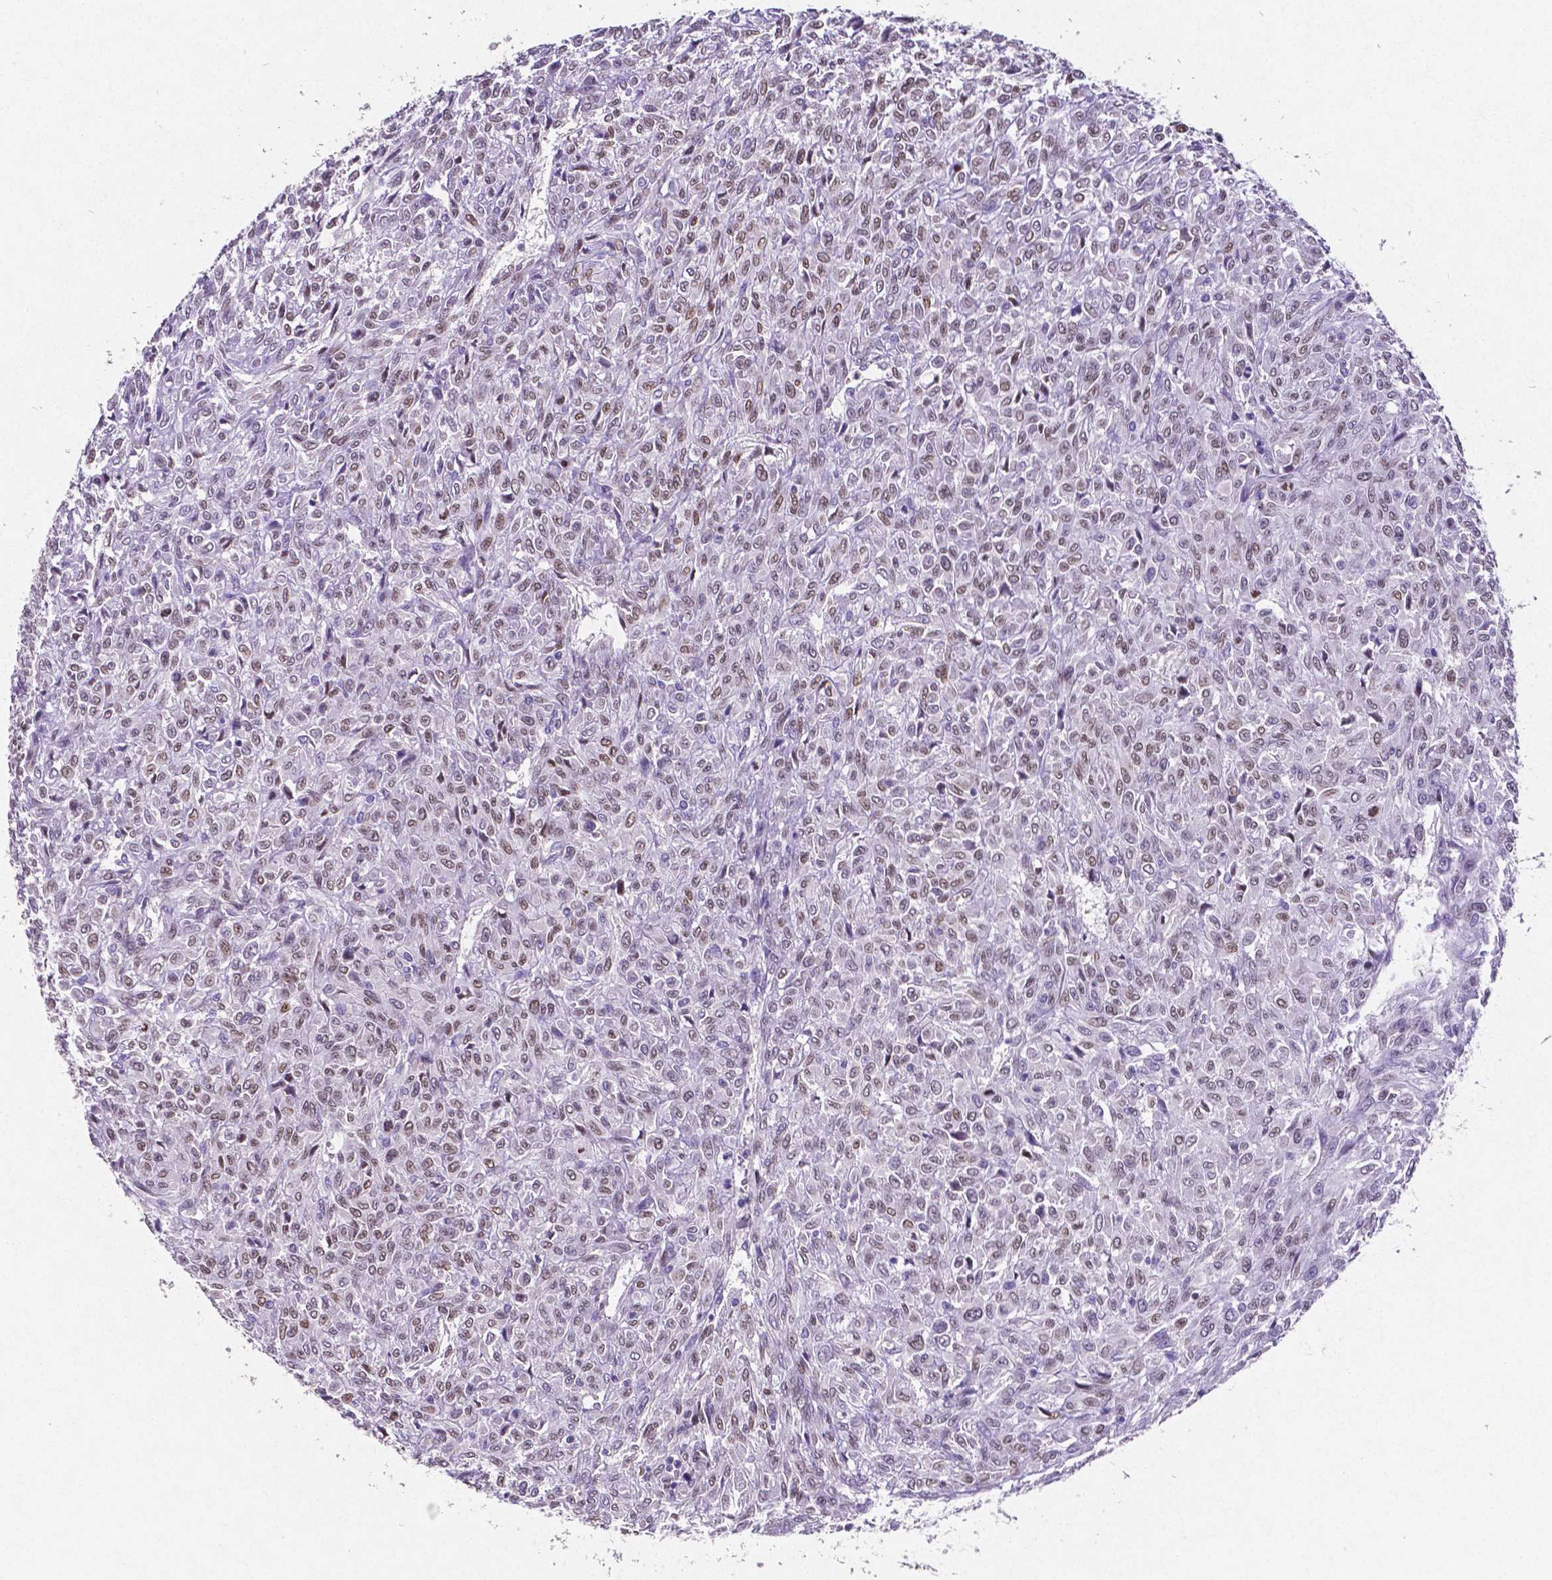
{"staining": {"intensity": "weak", "quantity": "25%-75%", "location": "nuclear"}, "tissue": "renal cancer", "cell_type": "Tumor cells", "image_type": "cancer", "snomed": [{"axis": "morphology", "description": "Adenocarcinoma, NOS"}, {"axis": "topography", "description": "Kidney"}], "caption": "Immunohistochemistry image of neoplastic tissue: human renal cancer stained using immunohistochemistry (IHC) reveals low levels of weak protein expression localized specifically in the nuclear of tumor cells, appearing as a nuclear brown color.", "gene": "SATB2", "patient": {"sex": "male", "age": 58}}